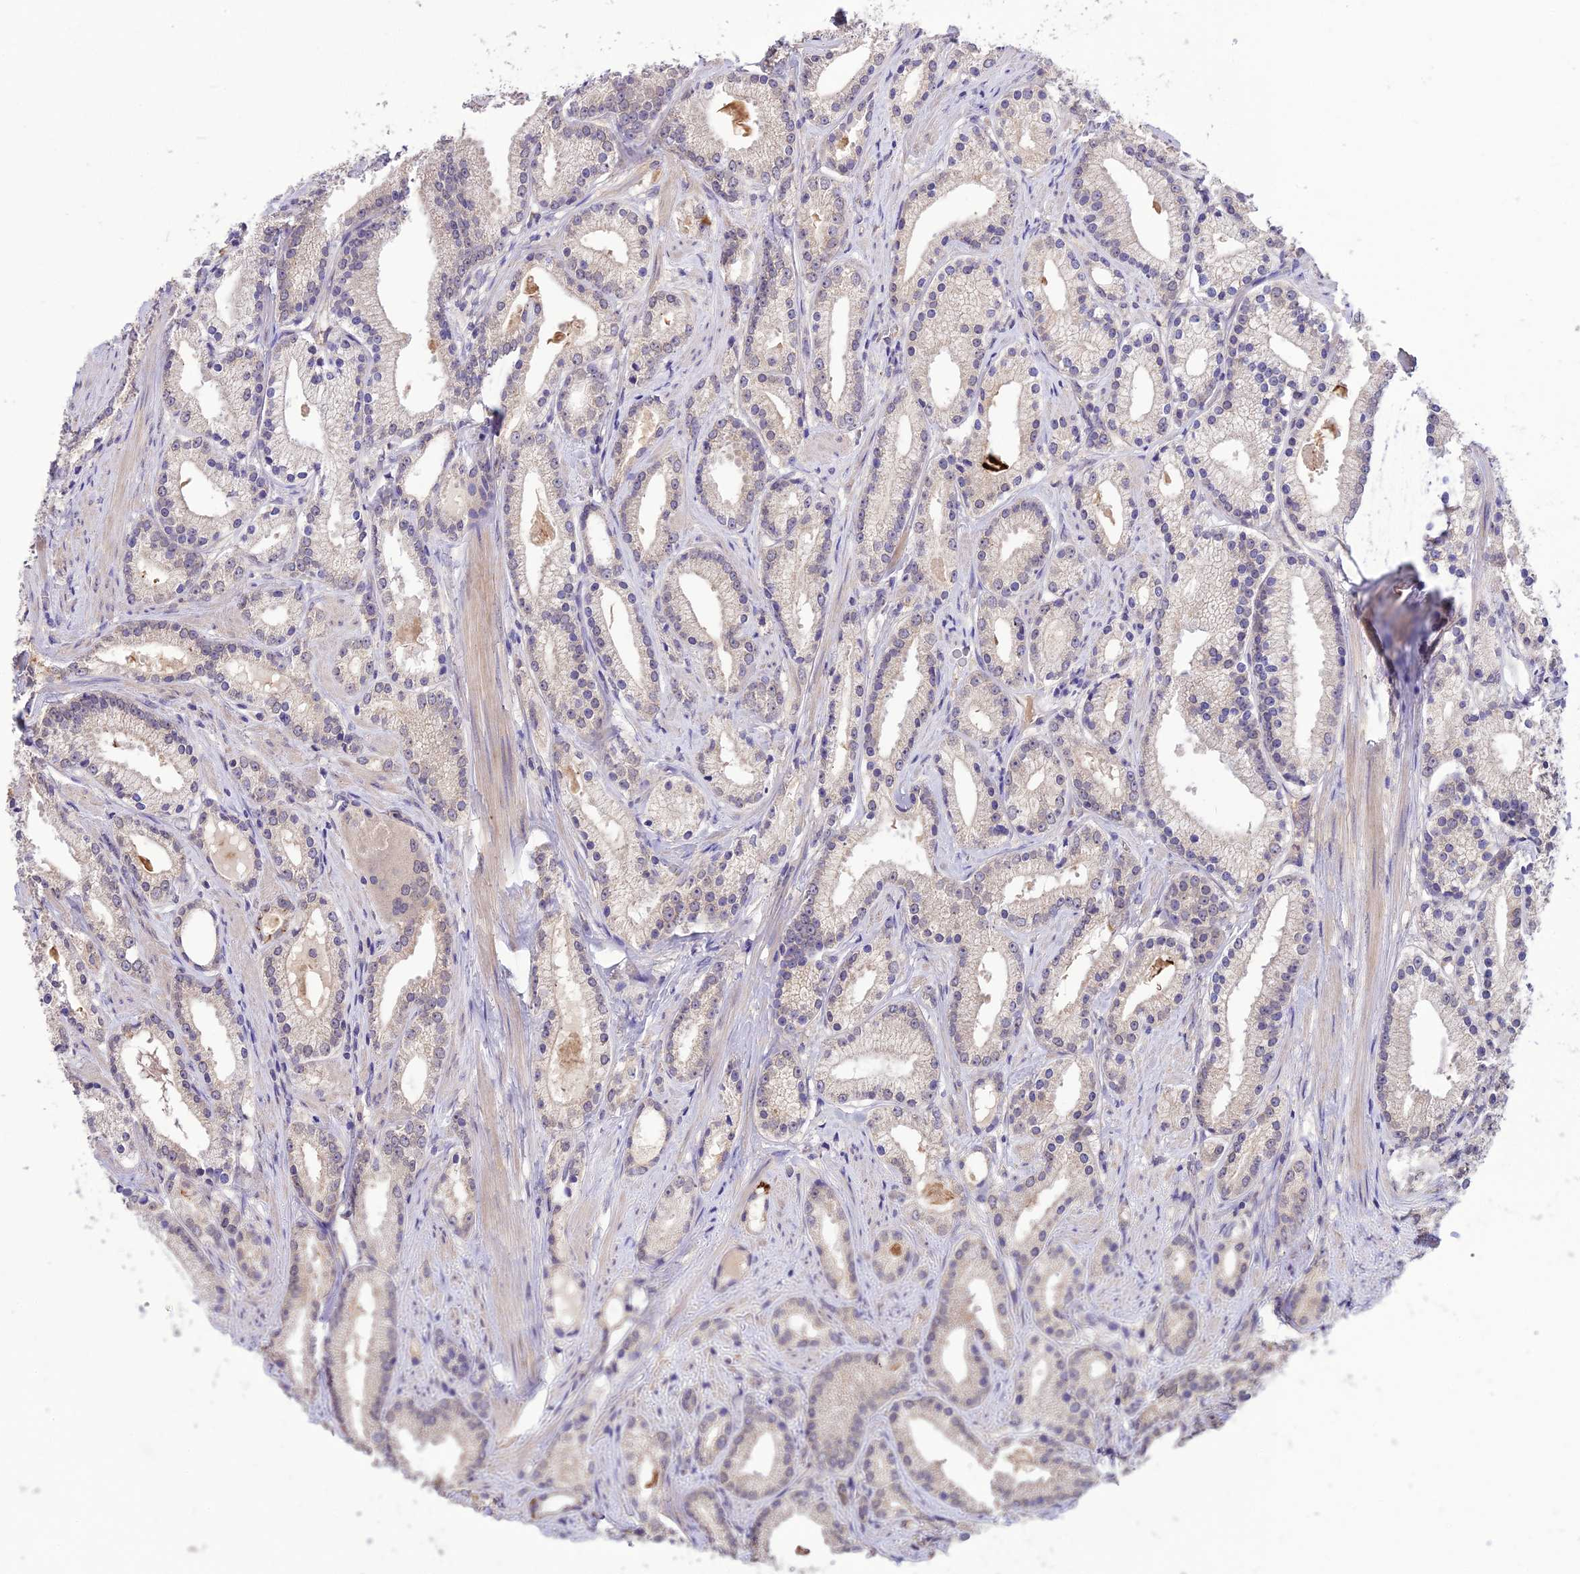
{"staining": {"intensity": "negative", "quantity": "none", "location": "none"}, "tissue": "prostate cancer", "cell_type": "Tumor cells", "image_type": "cancer", "snomed": [{"axis": "morphology", "description": "Adenocarcinoma, Low grade"}, {"axis": "topography", "description": "Prostate"}], "caption": "IHC histopathology image of neoplastic tissue: prostate cancer (adenocarcinoma (low-grade)) stained with DAB reveals no significant protein expression in tumor cells.", "gene": "PGK1", "patient": {"sex": "male", "age": 57}}